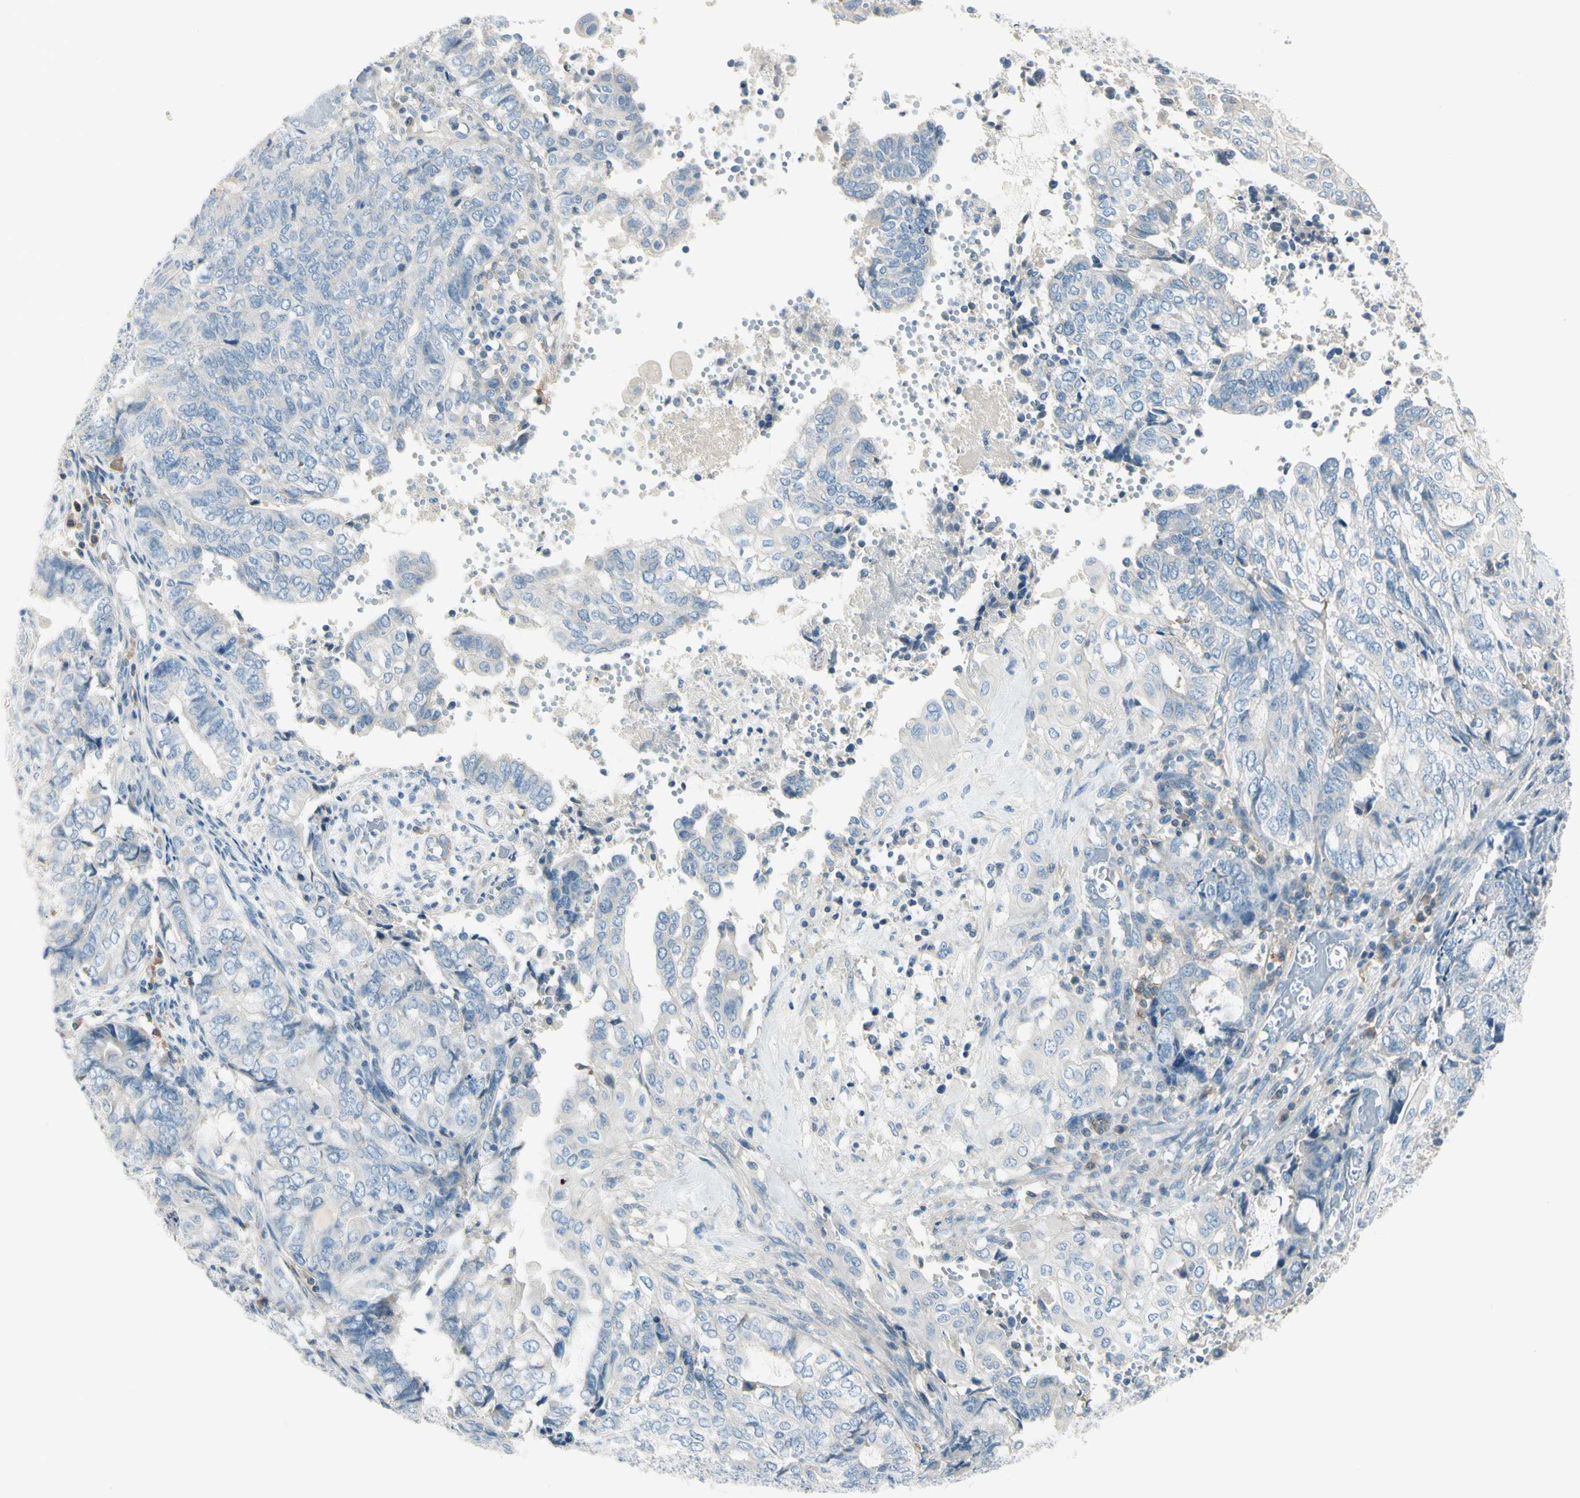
{"staining": {"intensity": "negative", "quantity": "none", "location": "none"}, "tissue": "endometrial cancer", "cell_type": "Tumor cells", "image_type": "cancer", "snomed": [{"axis": "morphology", "description": "Adenocarcinoma, NOS"}, {"axis": "topography", "description": "Uterus"}, {"axis": "topography", "description": "Endometrium"}], "caption": "The micrograph reveals no significant positivity in tumor cells of adenocarcinoma (endometrial).", "gene": "SLC6A15", "patient": {"sex": "female", "age": 70}}